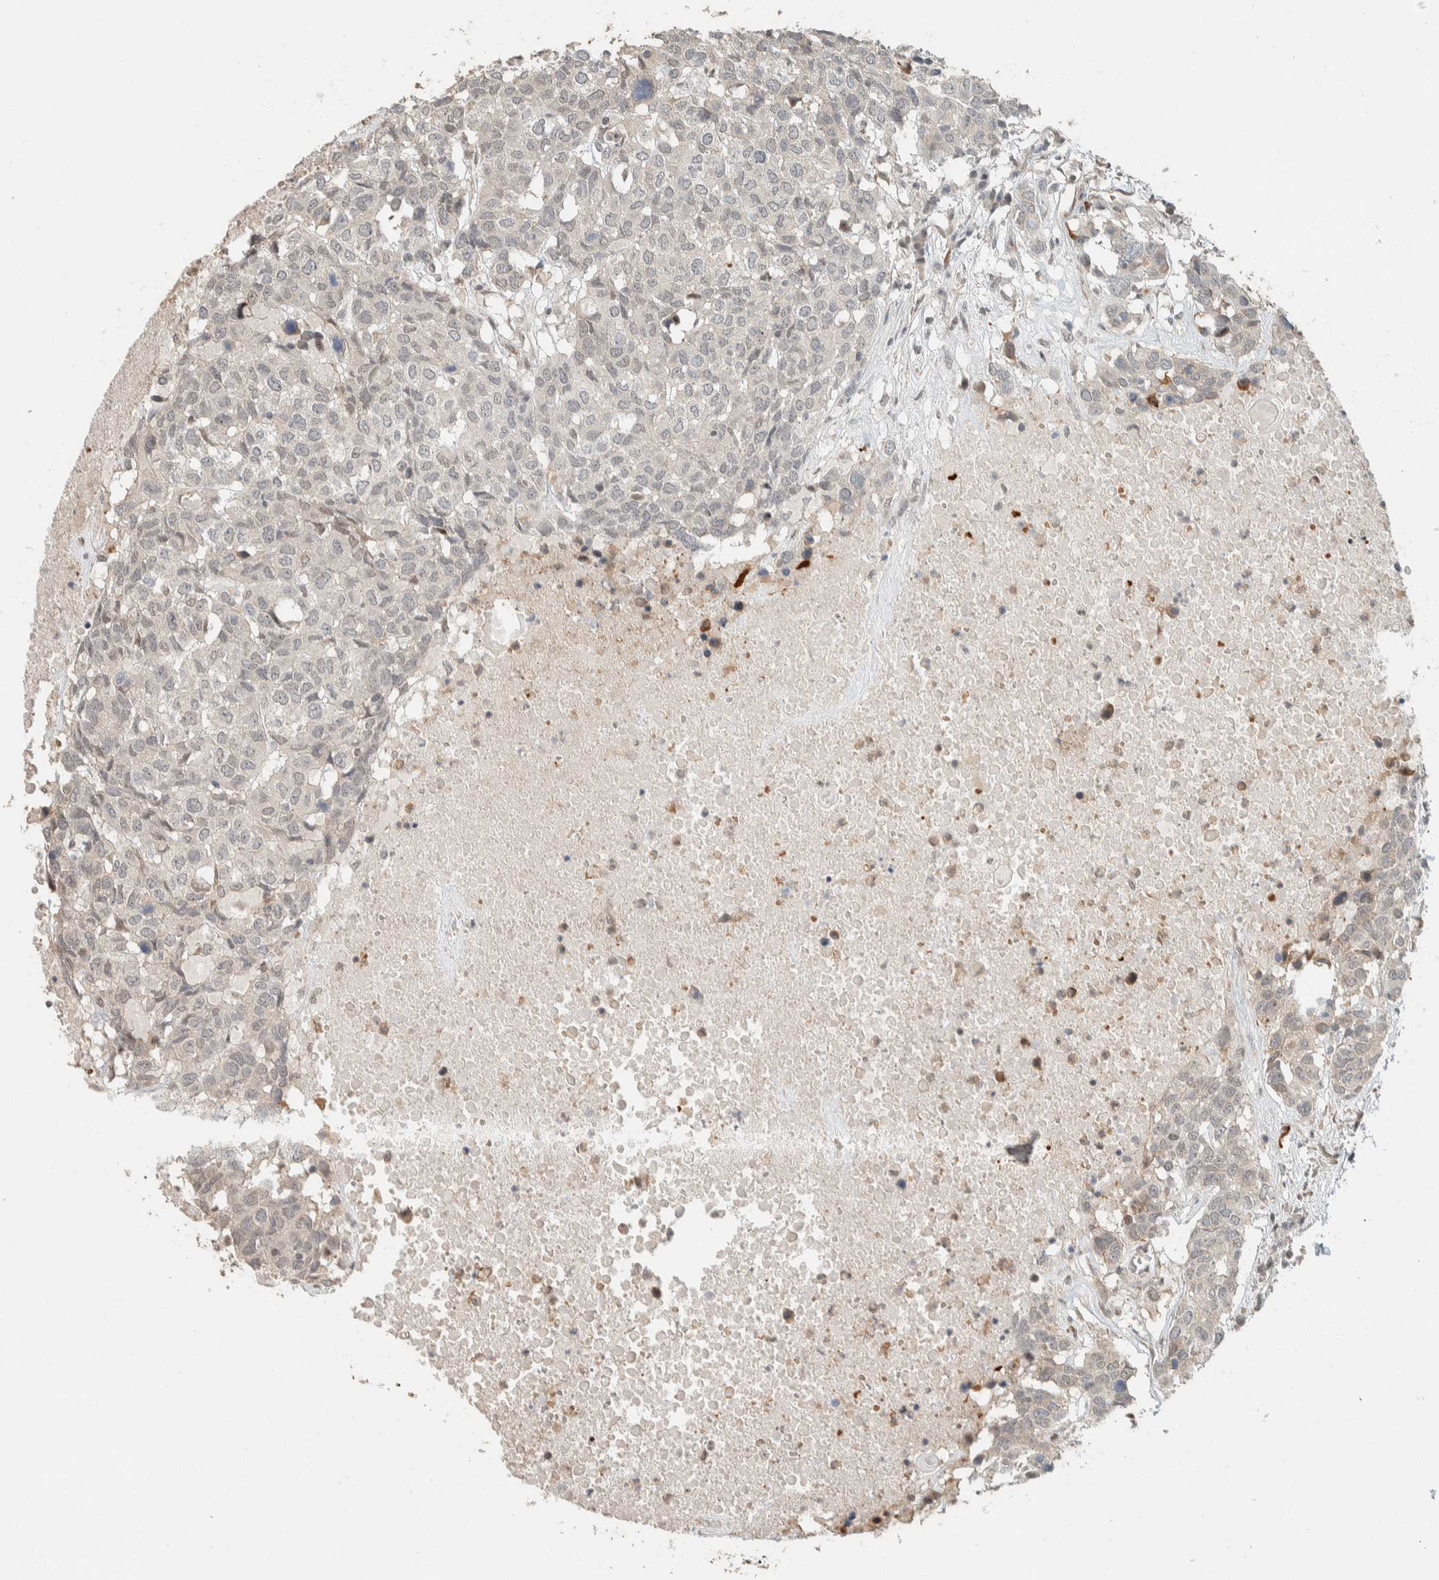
{"staining": {"intensity": "negative", "quantity": "none", "location": "none"}, "tissue": "head and neck cancer", "cell_type": "Tumor cells", "image_type": "cancer", "snomed": [{"axis": "morphology", "description": "Squamous cell carcinoma, NOS"}, {"axis": "topography", "description": "Head-Neck"}], "caption": "Micrograph shows no significant protein positivity in tumor cells of head and neck squamous cell carcinoma.", "gene": "ZBTB2", "patient": {"sex": "male", "age": 66}}